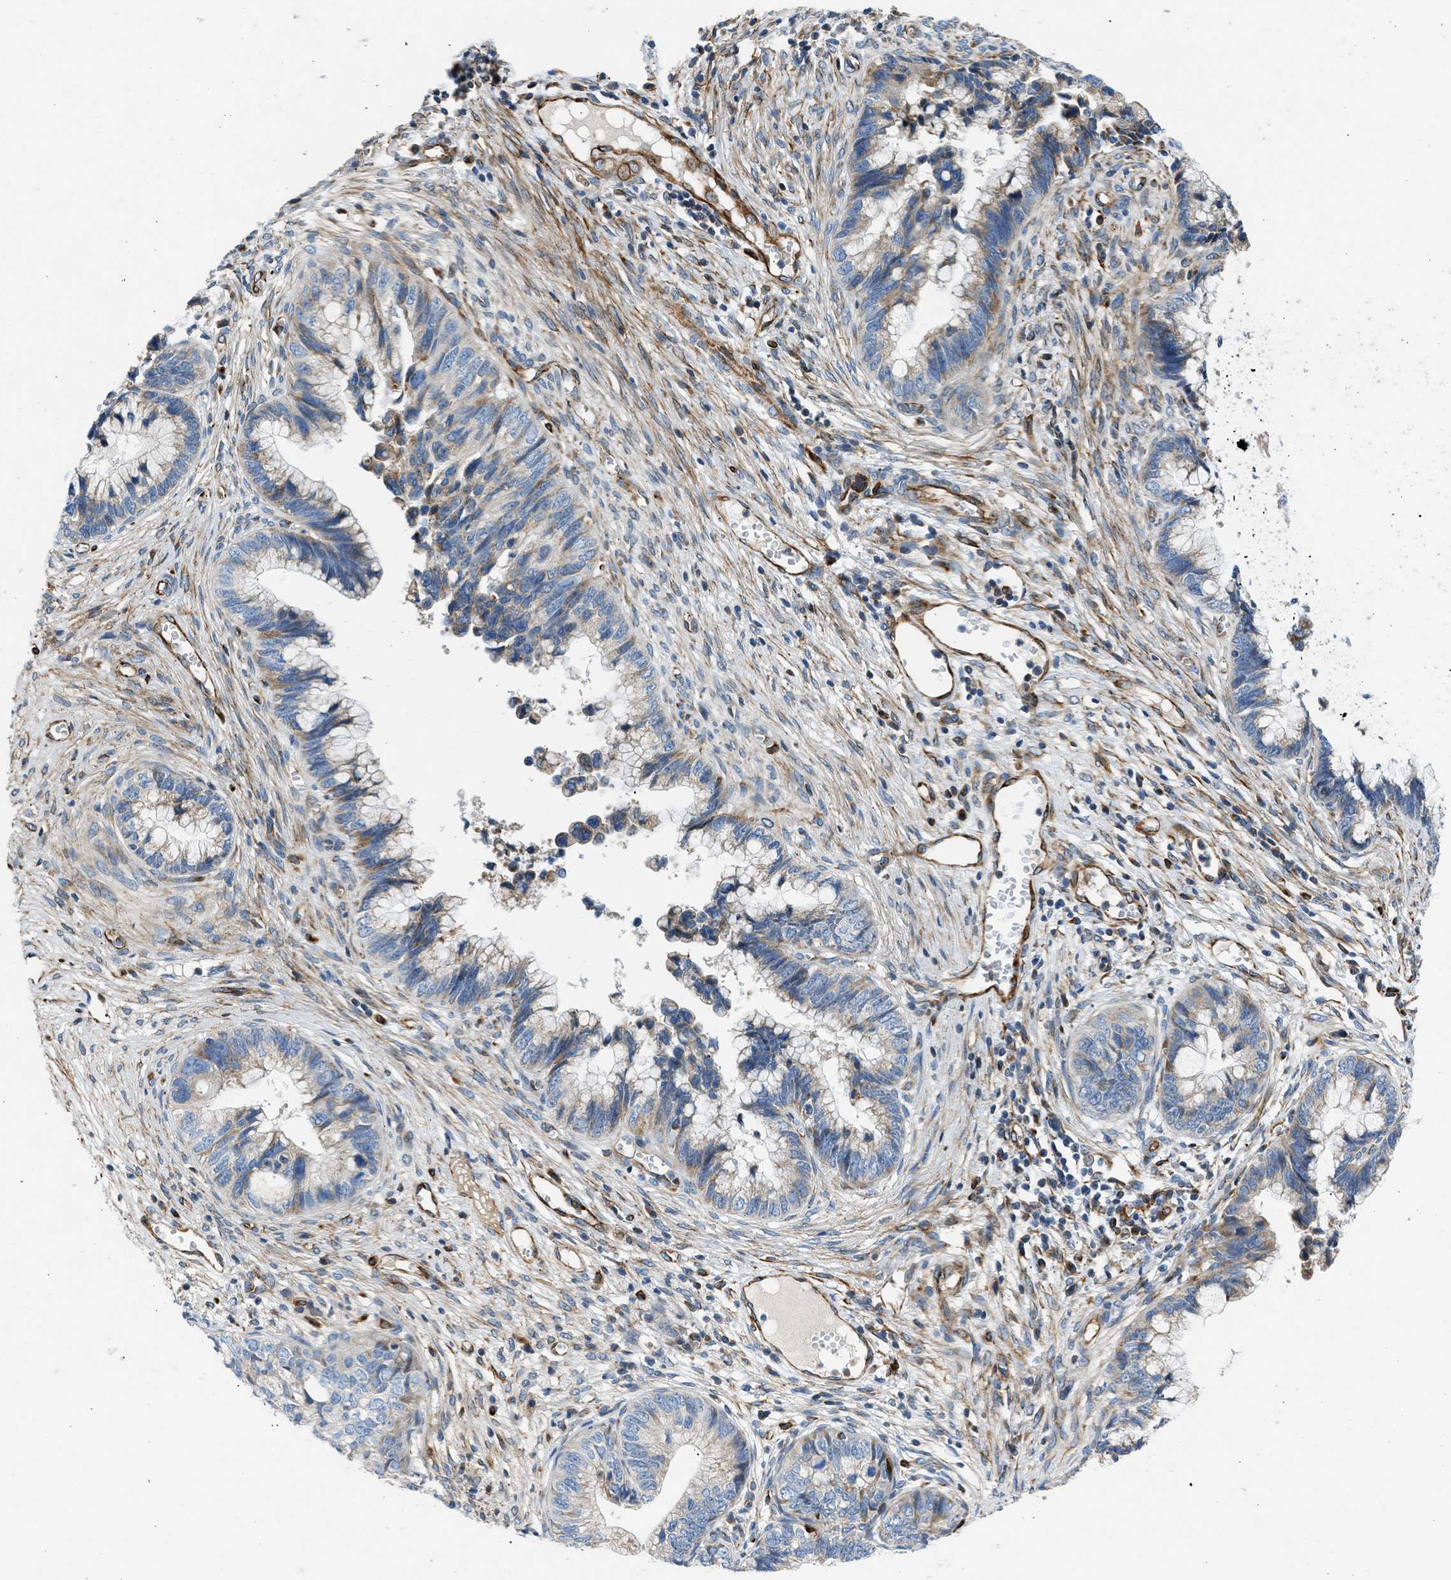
{"staining": {"intensity": "weak", "quantity": "25%-75%", "location": "cytoplasmic/membranous"}, "tissue": "cervical cancer", "cell_type": "Tumor cells", "image_type": "cancer", "snomed": [{"axis": "morphology", "description": "Adenocarcinoma, NOS"}, {"axis": "topography", "description": "Cervix"}], "caption": "IHC of cervical cancer (adenocarcinoma) displays low levels of weak cytoplasmic/membranous expression in approximately 25%-75% of tumor cells.", "gene": "ULK4", "patient": {"sex": "female", "age": 44}}